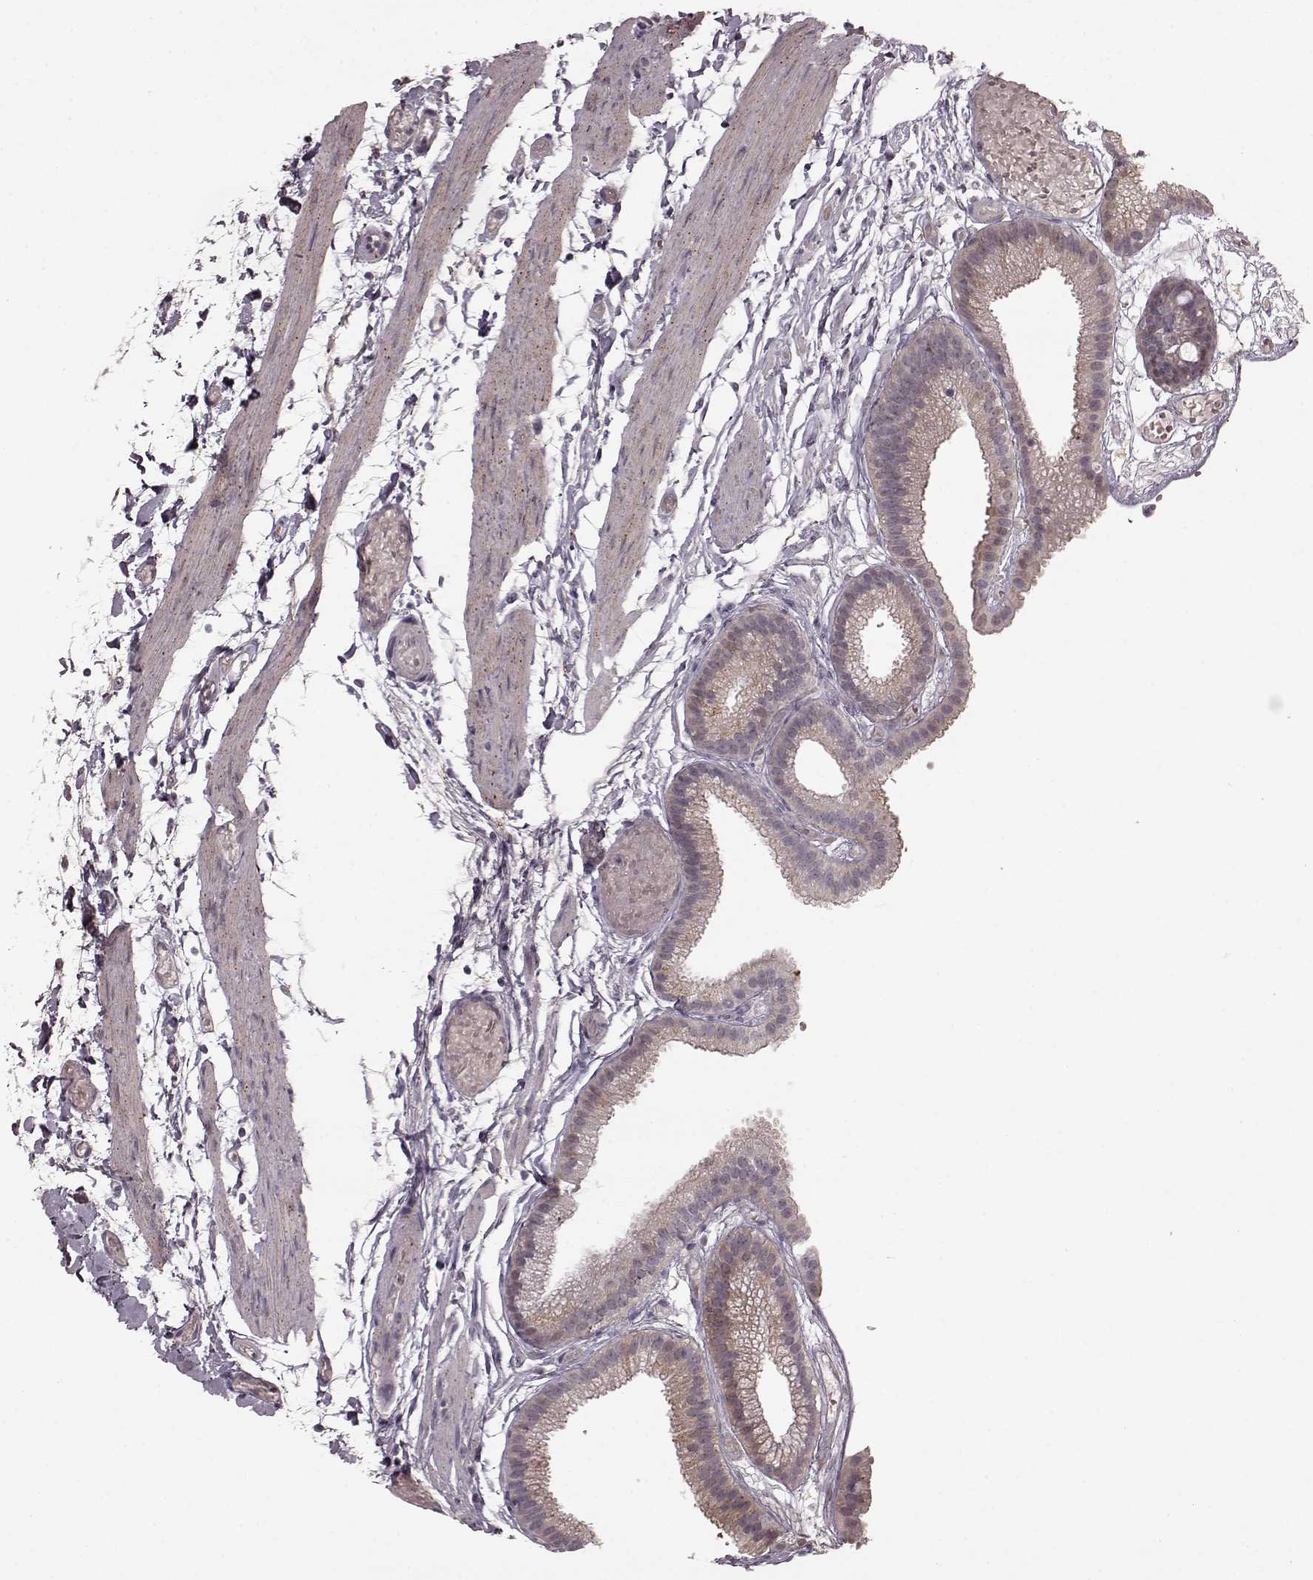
{"staining": {"intensity": "weak", "quantity": "25%-75%", "location": "nuclear"}, "tissue": "gallbladder", "cell_type": "Glandular cells", "image_type": "normal", "snomed": [{"axis": "morphology", "description": "Normal tissue, NOS"}, {"axis": "topography", "description": "Gallbladder"}], "caption": "The histopathology image exhibits immunohistochemical staining of unremarkable gallbladder. There is weak nuclear positivity is appreciated in about 25%-75% of glandular cells.", "gene": "GSS", "patient": {"sex": "female", "age": 45}}